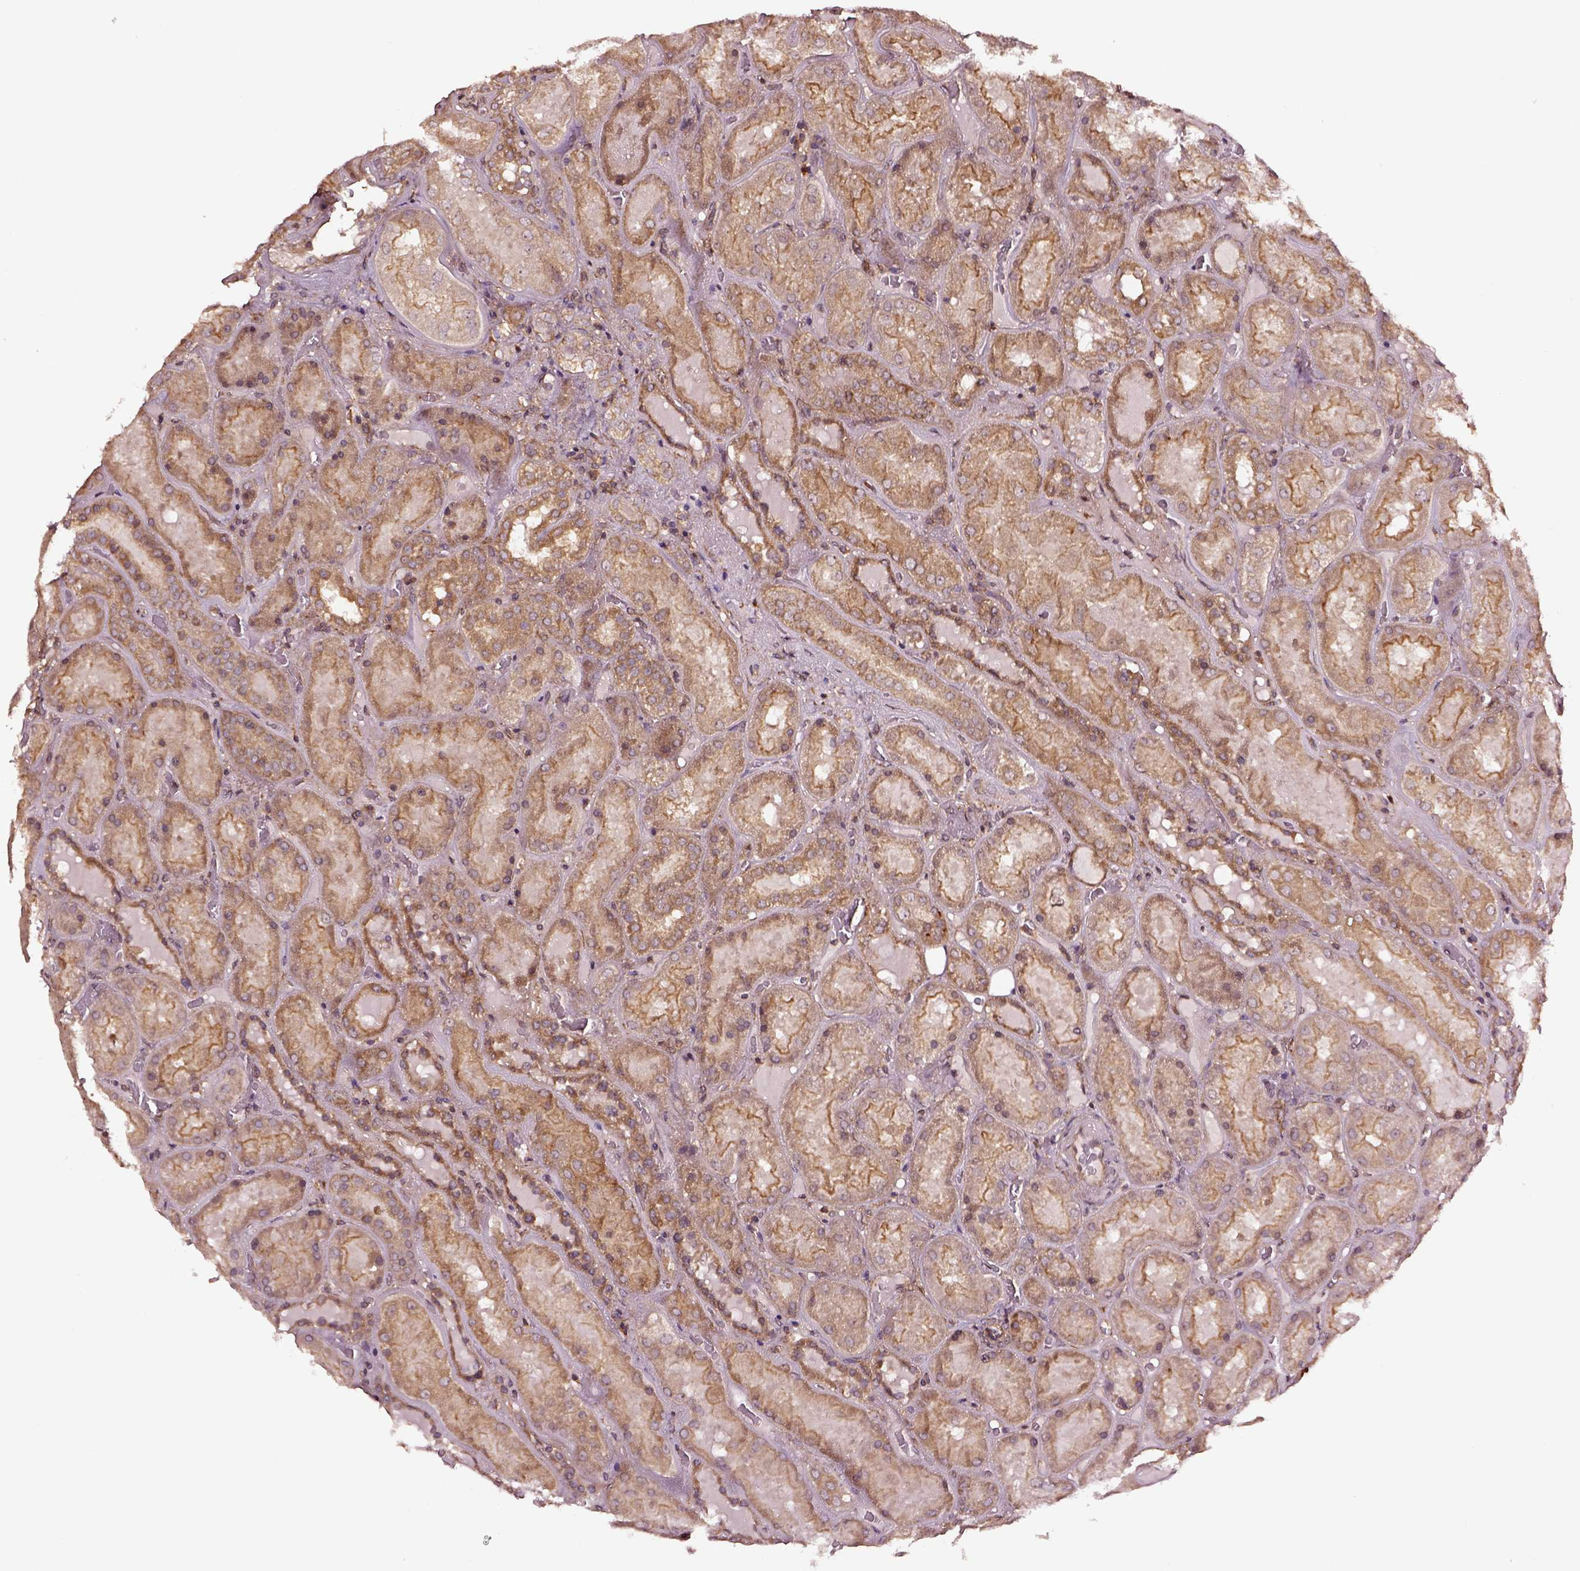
{"staining": {"intensity": "strong", "quantity": ">75%", "location": "cytoplasmic/membranous"}, "tissue": "kidney", "cell_type": "Cells in glomeruli", "image_type": "normal", "snomed": [{"axis": "morphology", "description": "Normal tissue, NOS"}, {"axis": "topography", "description": "Kidney"}], "caption": "This is a micrograph of immunohistochemistry (IHC) staining of benign kidney, which shows strong positivity in the cytoplasmic/membranous of cells in glomeruli.", "gene": "RASSF5", "patient": {"sex": "male", "age": 73}}